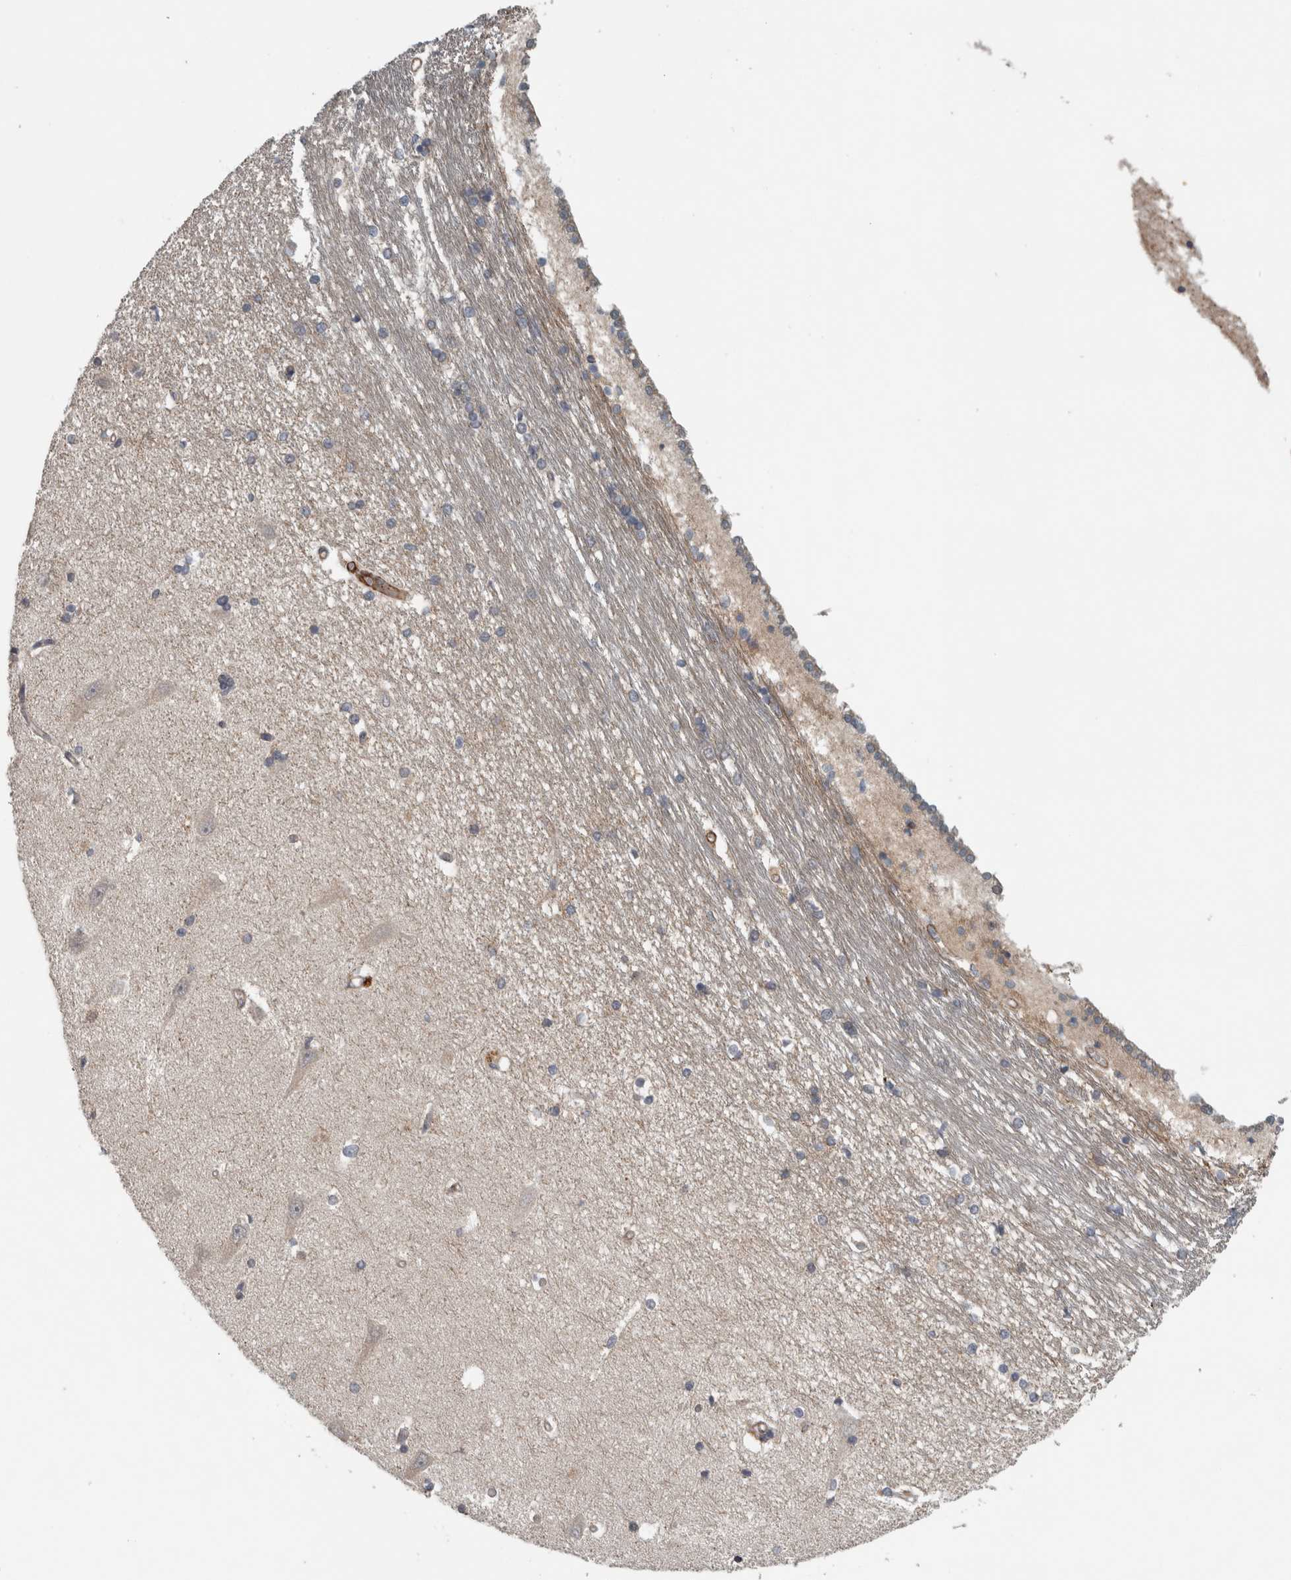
{"staining": {"intensity": "negative", "quantity": "none", "location": "none"}, "tissue": "hippocampus", "cell_type": "Glial cells", "image_type": "normal", "snomed": [{"axis": "morphology", "description": "Normal tissue, NOS"}, {"axis": "topography", "description": "Hippocampus"}], "caption": "DAB immunohistochemical staining of unremarkable human hippocampus displays no significant staining in glial cells. (Brightfield microscopy of DAB (3,3'-diaminobenzidine) immunohistochemistry at high magnification).", "gene": "LBHD1", "patient": {"sex": "male", "age": 45}}